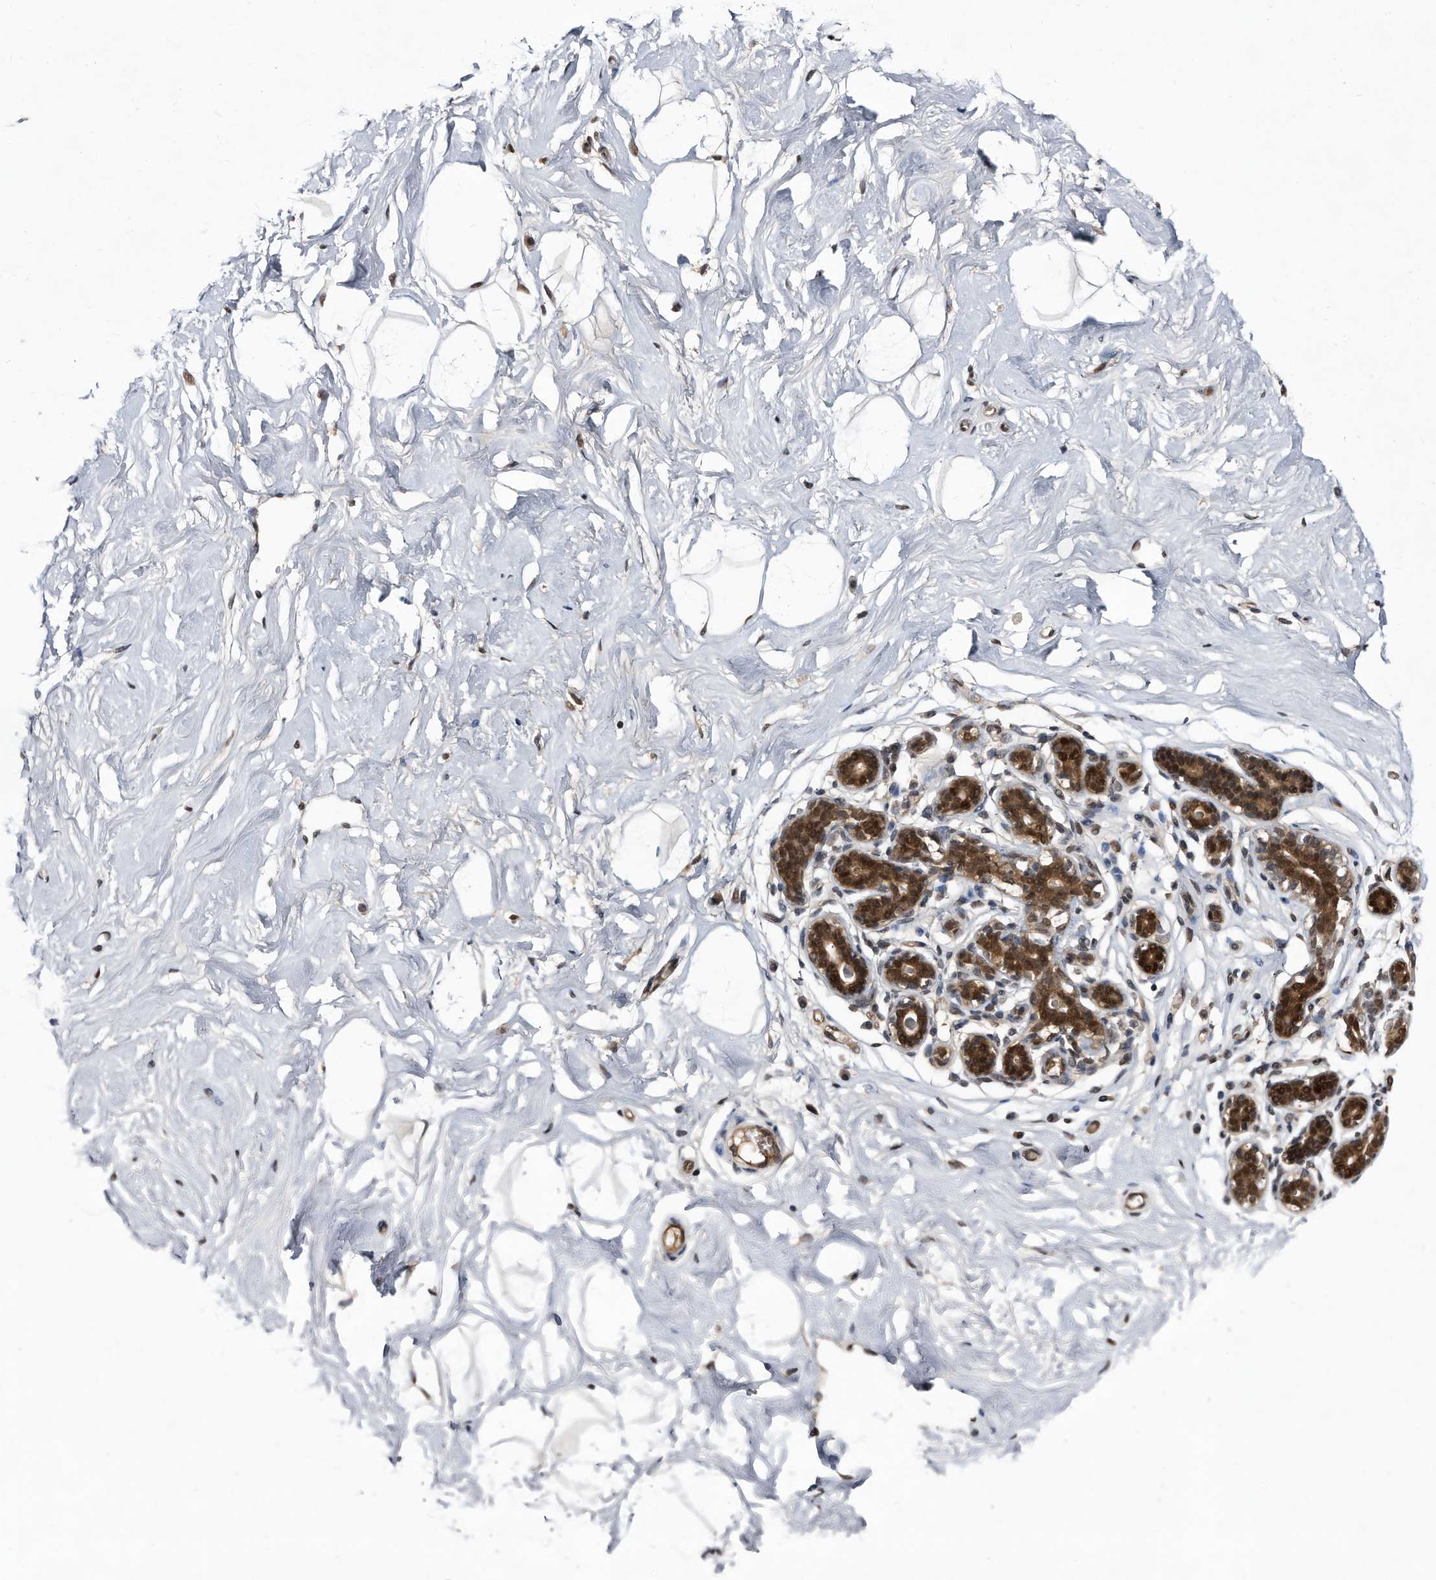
{"staining": {"intensity": "moderate", "quantity": ">75%", "location": "cytoplasmic/membranous,nuclear"}, "tissue": "breast", "cell_type": "Adipocytes", "image_type": "normal", "snomed": [{"axis": "morphology", "description": "Normal tissue, NOS"}, {"axis": "morphology", "description": "Adenoma, NOS"}, {"axis": "topography", "description": "Breast"}], "caption": "Protein staining demonstrates moderate cytoplasmic/membranous,nuclear positivity in about >75% of adipocytes in unremarkable breast. (Brightfield microscopy of DAB IHC at high magnification).", "gene": "RAD23B", "patient": {"sex": "female", "age": 23}}